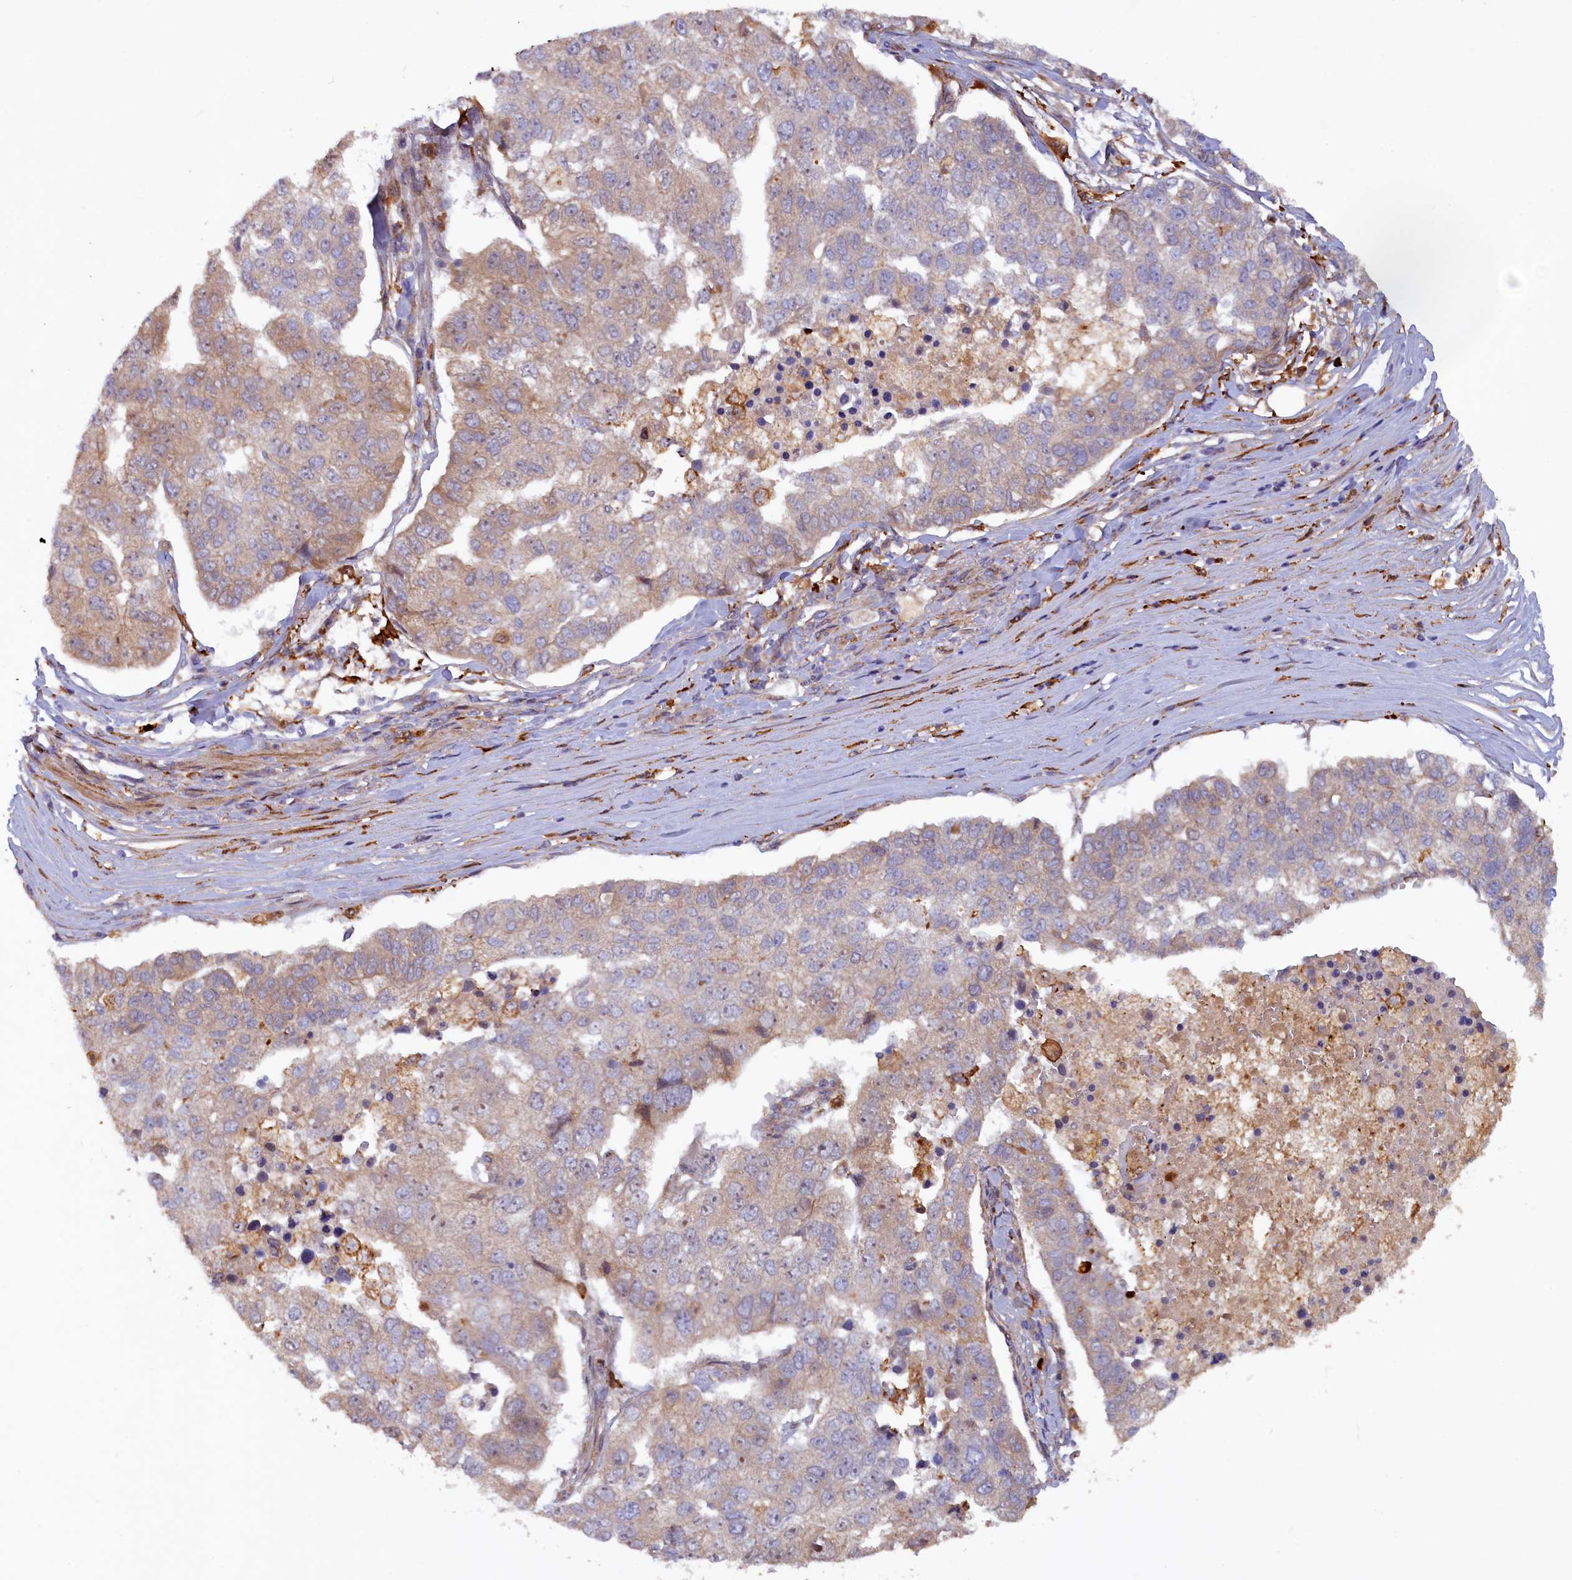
{"staining": {"intensity": "weak", "quantity": "<25%", "location": "cytoplasmic/membranous"}, "tissue": "pancreatic cancer", "cell_type": "Tumor cells", "image_type": "cancer", "snomed": [{"axis": "morphology", "description": "Adenocarcinoma, NOS"}, {"axis": "topography", "description": "Pancreas"}], "caption": "The micrograph exhibits no significant staining in tumor cells of pancreatic adenocarcinoma.", "gene": "FERMT1", "patient": {"sex": "female", "age": 61}}